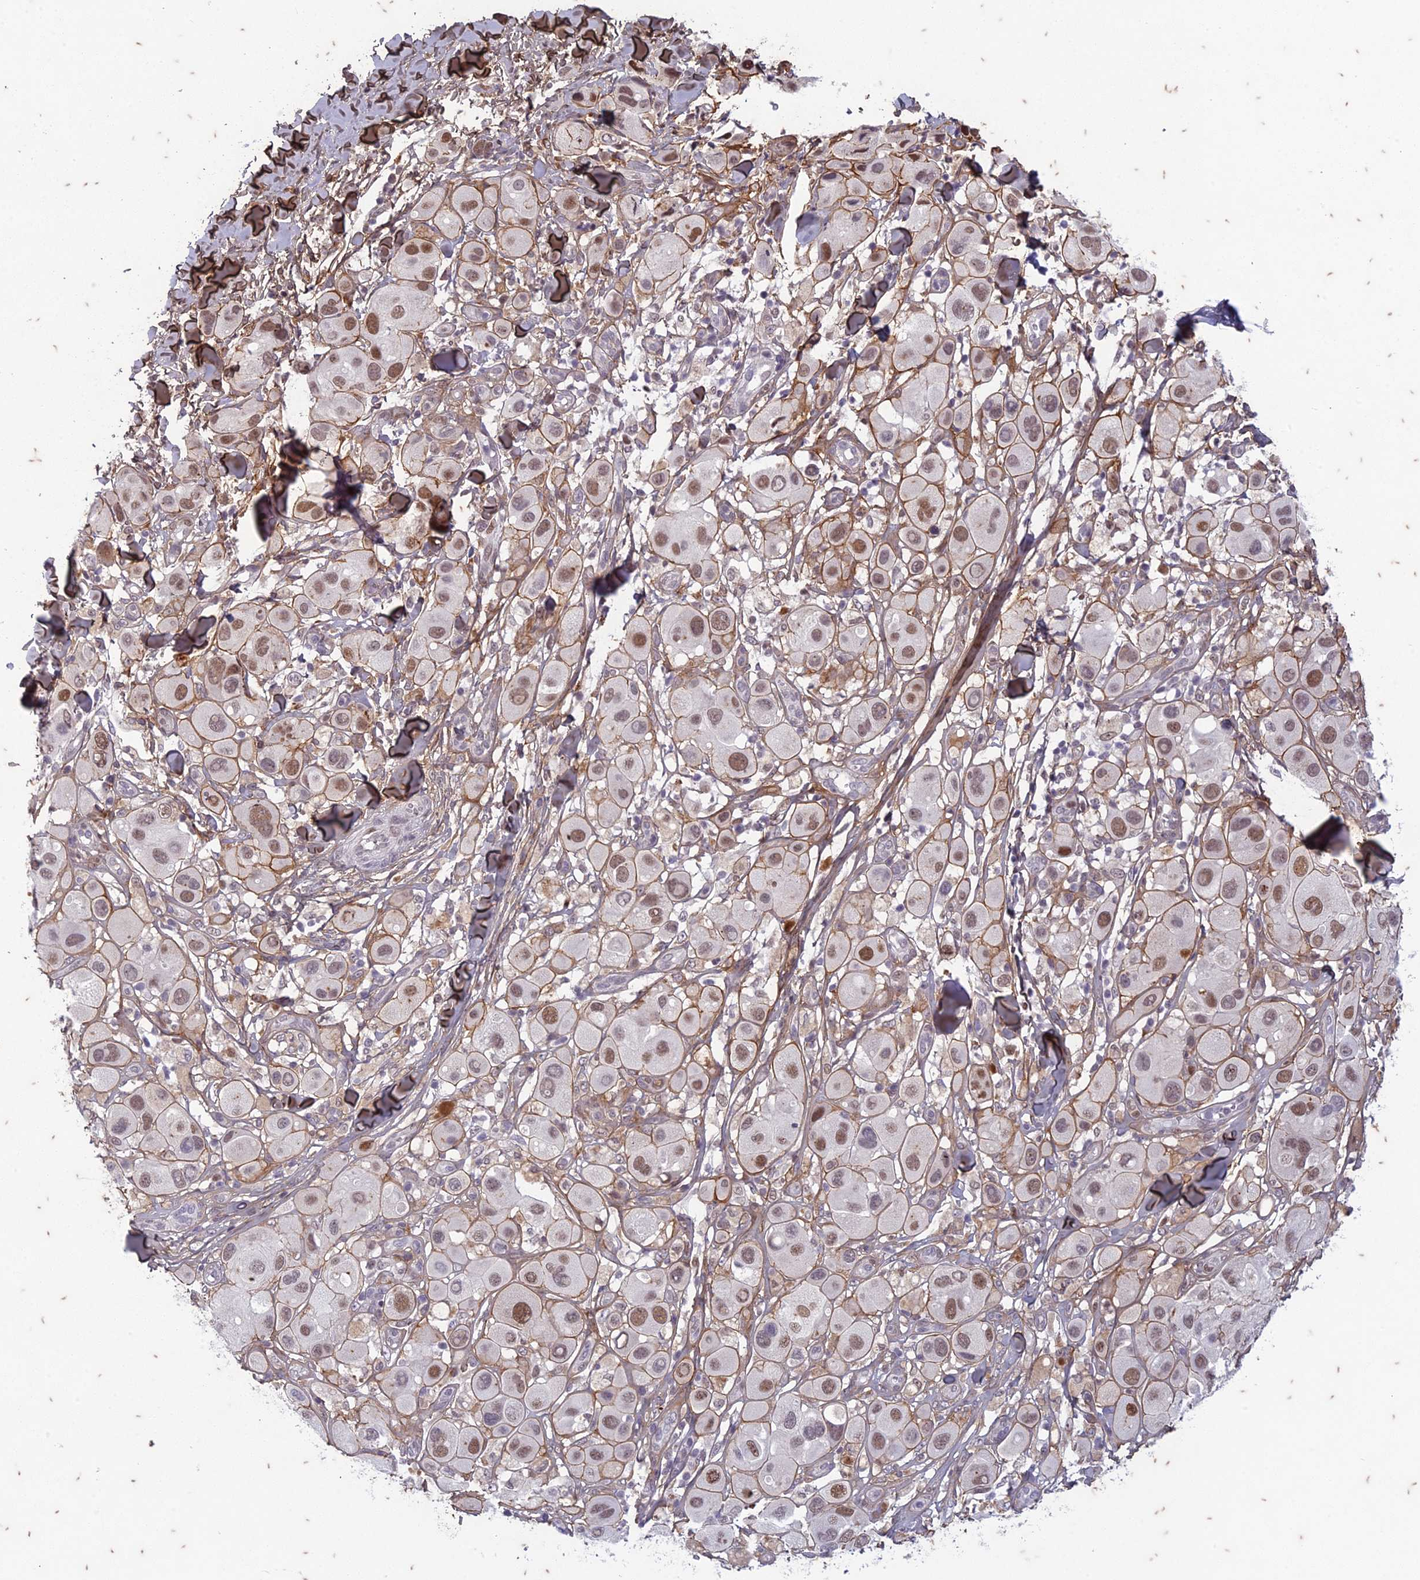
{"staining": {"intensity": "moderate", "quantity": ">75%", "location": "nuclear"}, "tissue": "melanoma", "cell_type": "Tumor cells", "image_type": "cancer", "snomed": [{"axis": "morphology", "description": "Malignant melanoma, Metastatic site"}, {"axis": "topography", "description": "Skin"}], "caption": "Human melanoma stained with a protein marker reveals moderate staining in tumor cells.", "gene": "PABPN1L", "patient": {"sex": "male", "age": 41}}